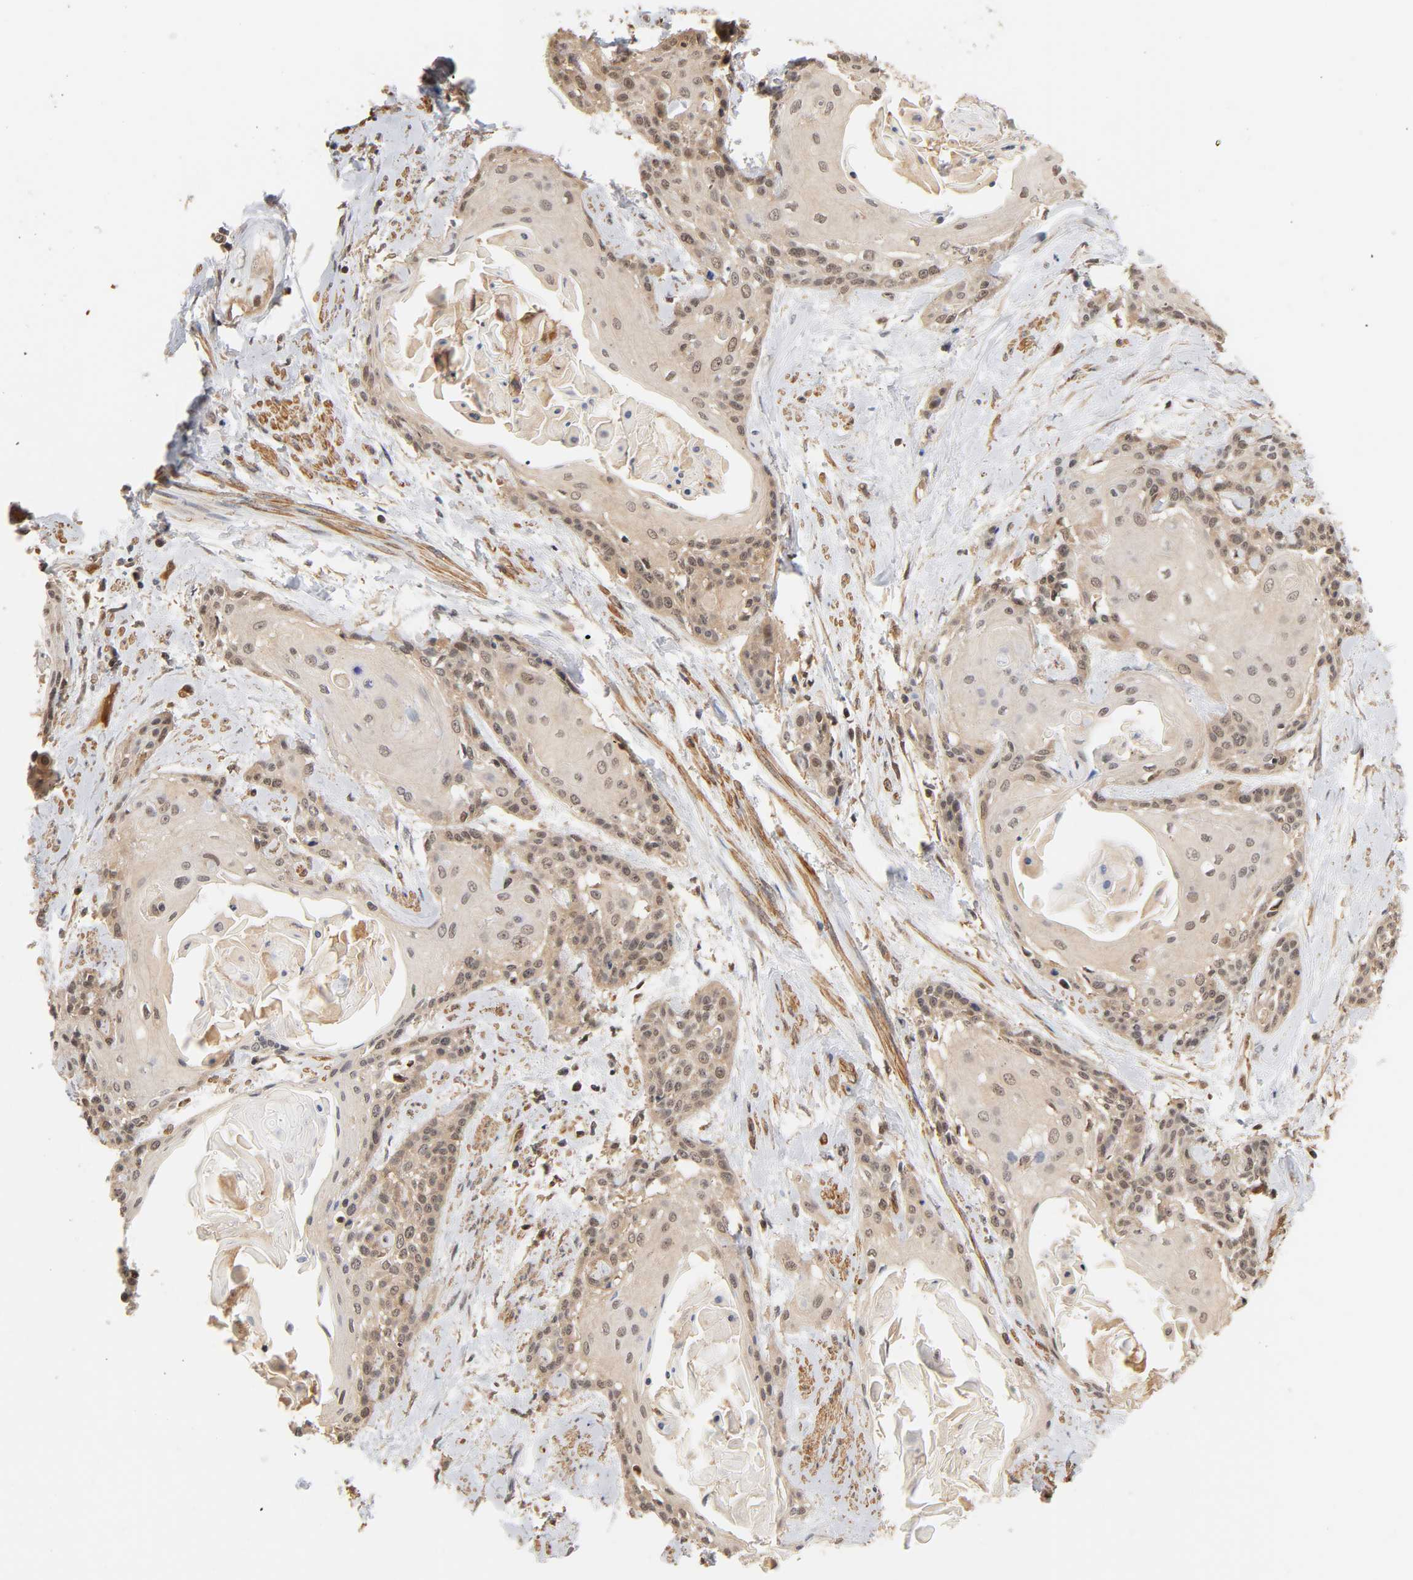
{"staining": {"intensity": "weak", "quantity": ">75%", "location": "cytoplasmic/membranous"}, "tissue": "cervical cancer", "cell_type": "Tumor cells", "image_type": "cancer", "snomed": [{"axis": "morphology", "description": "Squamous cell carcinoma, NOS"}, {"axis": "topography", "description": "Cervix"}], "caption": "Cervical cancer stained for a protein exhibits weak cytoplasmic/membranous positivity in tumor cells. The protein is stained brown, and the nuclei are stained in blue (DAB (3,3'-diaminobenzidine) IHC with brightfield microscopy, high magnification).", "gene": "CDC37", "patient": {"sex": "female", "age": 57}}